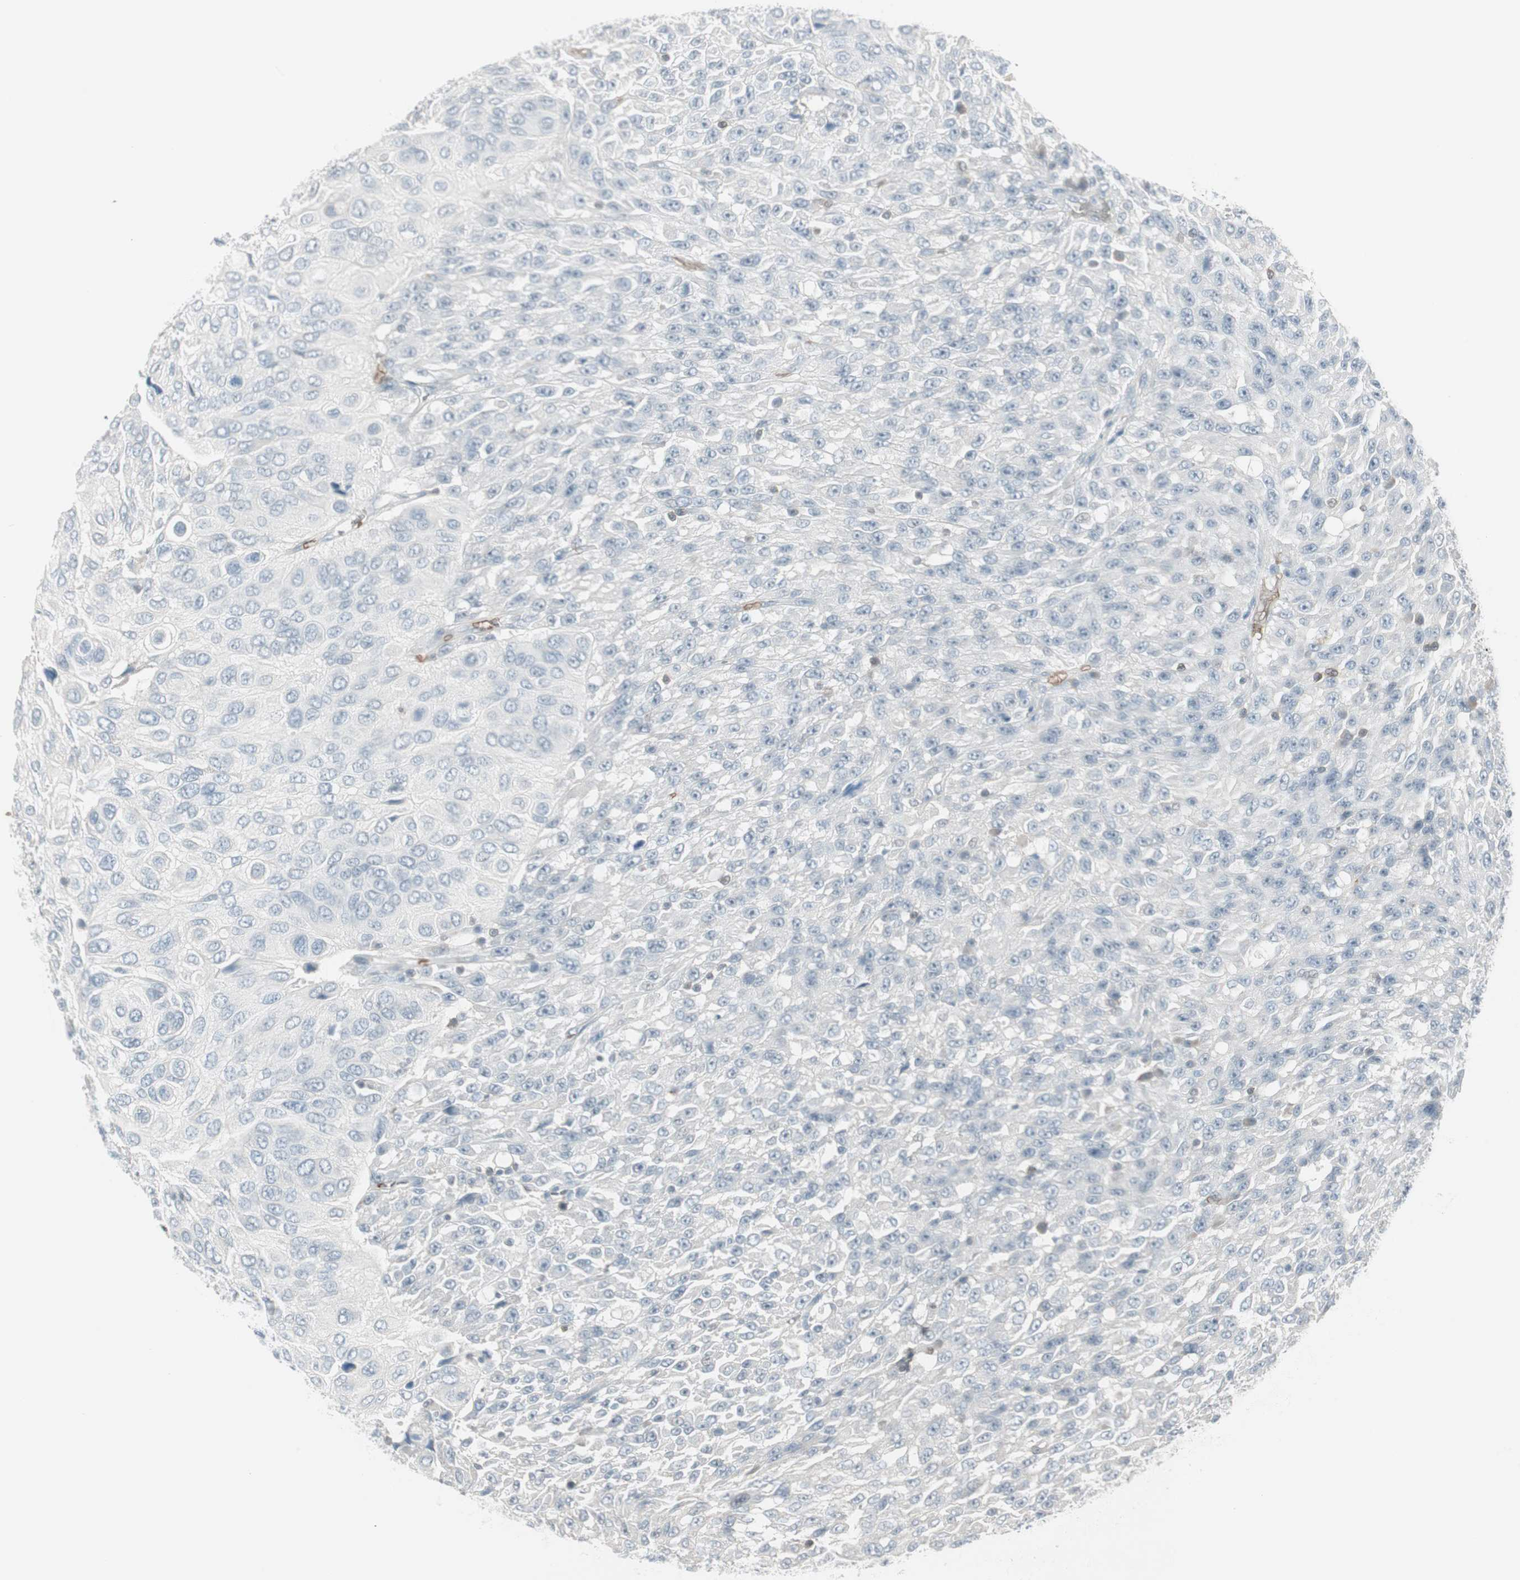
{"staining": {"intensity": "negative", "quantity": "none", "location": "none"}, "tissue": "urothelial cancer", "cell_type": "Tumor cells", "image_type": "cancer", "snomed": [{"axis": "morphology", "description": "Urothelial carcinoma, High grade"}, {"axis": "topography", "description": "Urinary bladder"}], "caption": "This is a histopathology image of immunohistochemistry (IHC) staining of high-grade urothelial carcinoma, which shows no expression in tumor cells. (Immunohistochemistry, brightfield microscopy, high magnification).", "gene": "MAP4K1", "patient": {"sex": "male", "age": 66}}